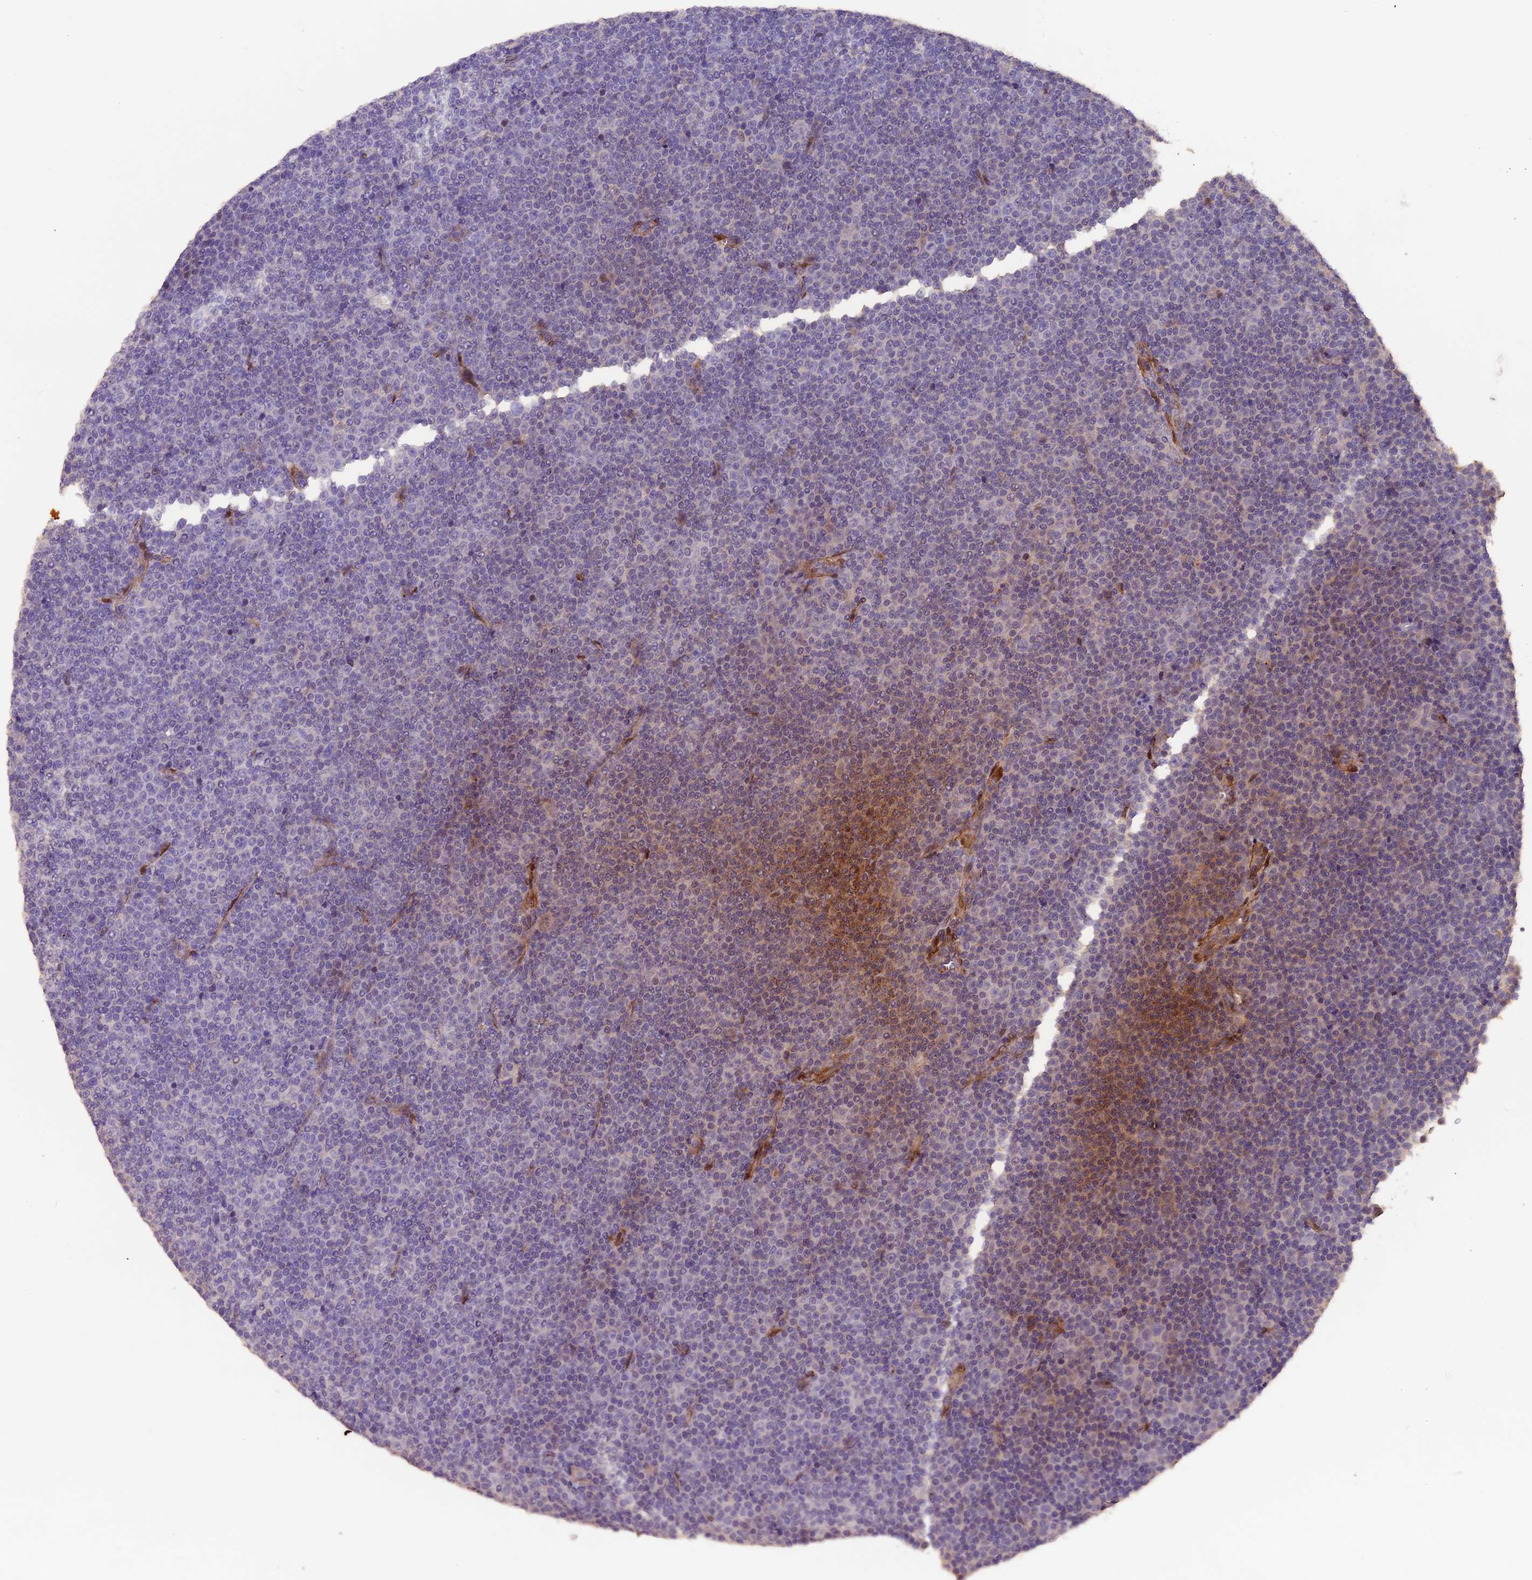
{"staining": {"intensity": "negative", "quantity": "none", "location": "none"}, "tissue": "lymphoma", "cell_type": "Tumor cells", "image_type": "cancer", "snomed": [{"axis": "morphology", "description": "Malignant lymphoma, non-Hodgkin's type, Low grade"}, {"axis": "topography", "description": "Lymph node"}], "caption": "A micrograph of human malignant lymphoma, non-Hodgkin's type (low-grade) is negative for staining in tumor cells.", "gene": "NCK2", "patient": {"sex": "female", "age": 67}}